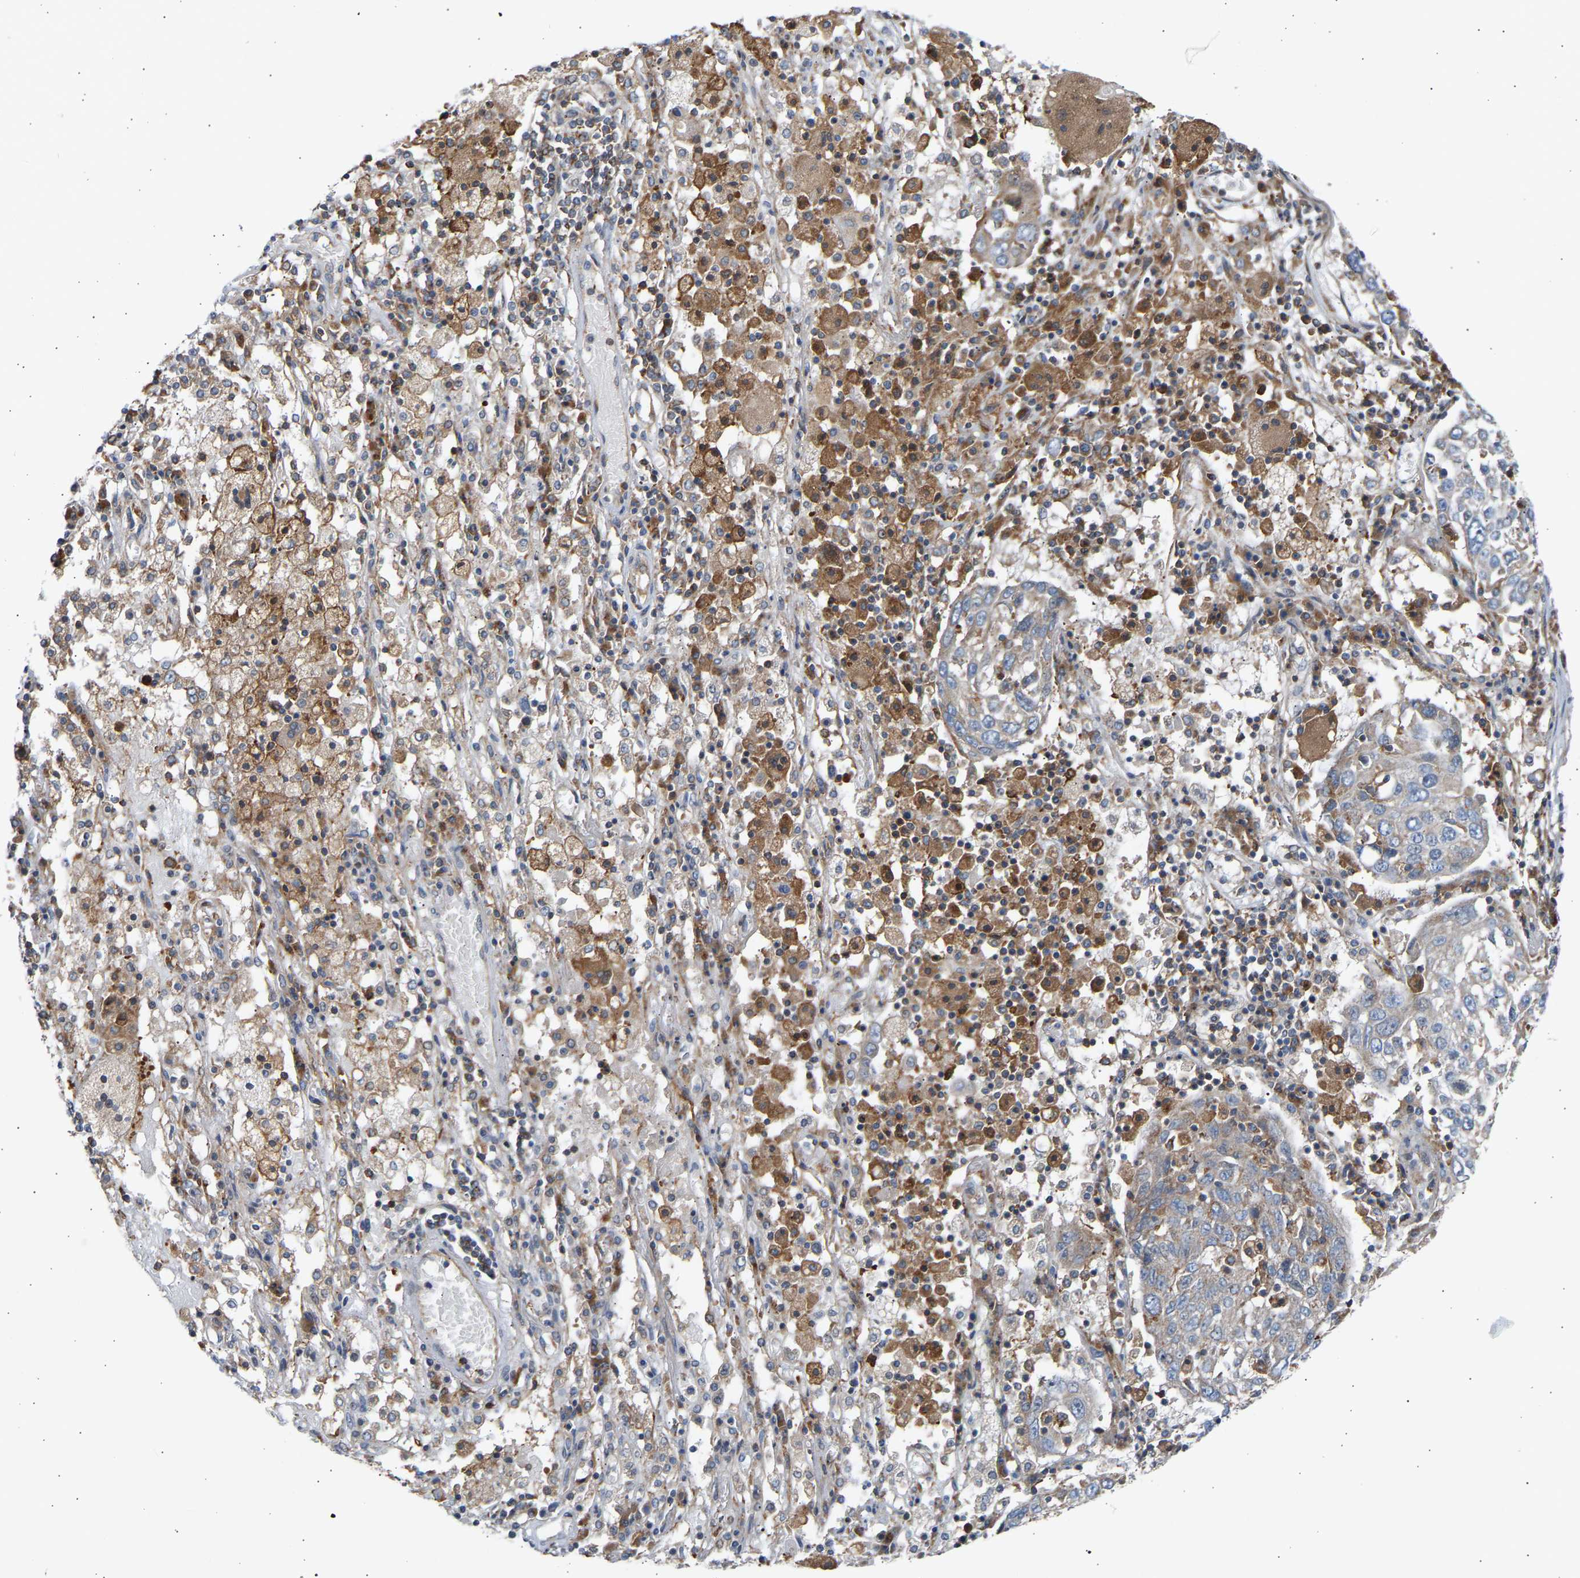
{"staining": {"intensity": "negative", "quantity": "none", "location": "none"}, "tissue": "lung cancer", "cell_type": "Tumor cells", "image_type": "cancer", "snomed": [{"axis": "morphology", "description": "Squamous cell carcinoma, NOS"}, {"axis": "topography", "description": "Lung"}], "caption": "Histopathology image shows no protein positivity in tumor cells of lung squamous cell carcinoma tissue. (DAB (3,3'-diaminobenzidine) immunohistochemistry (IHC) with hematoxylin counter stain).", "gene": "GCN1", "patient": {"sex": "male", "age": 65}}